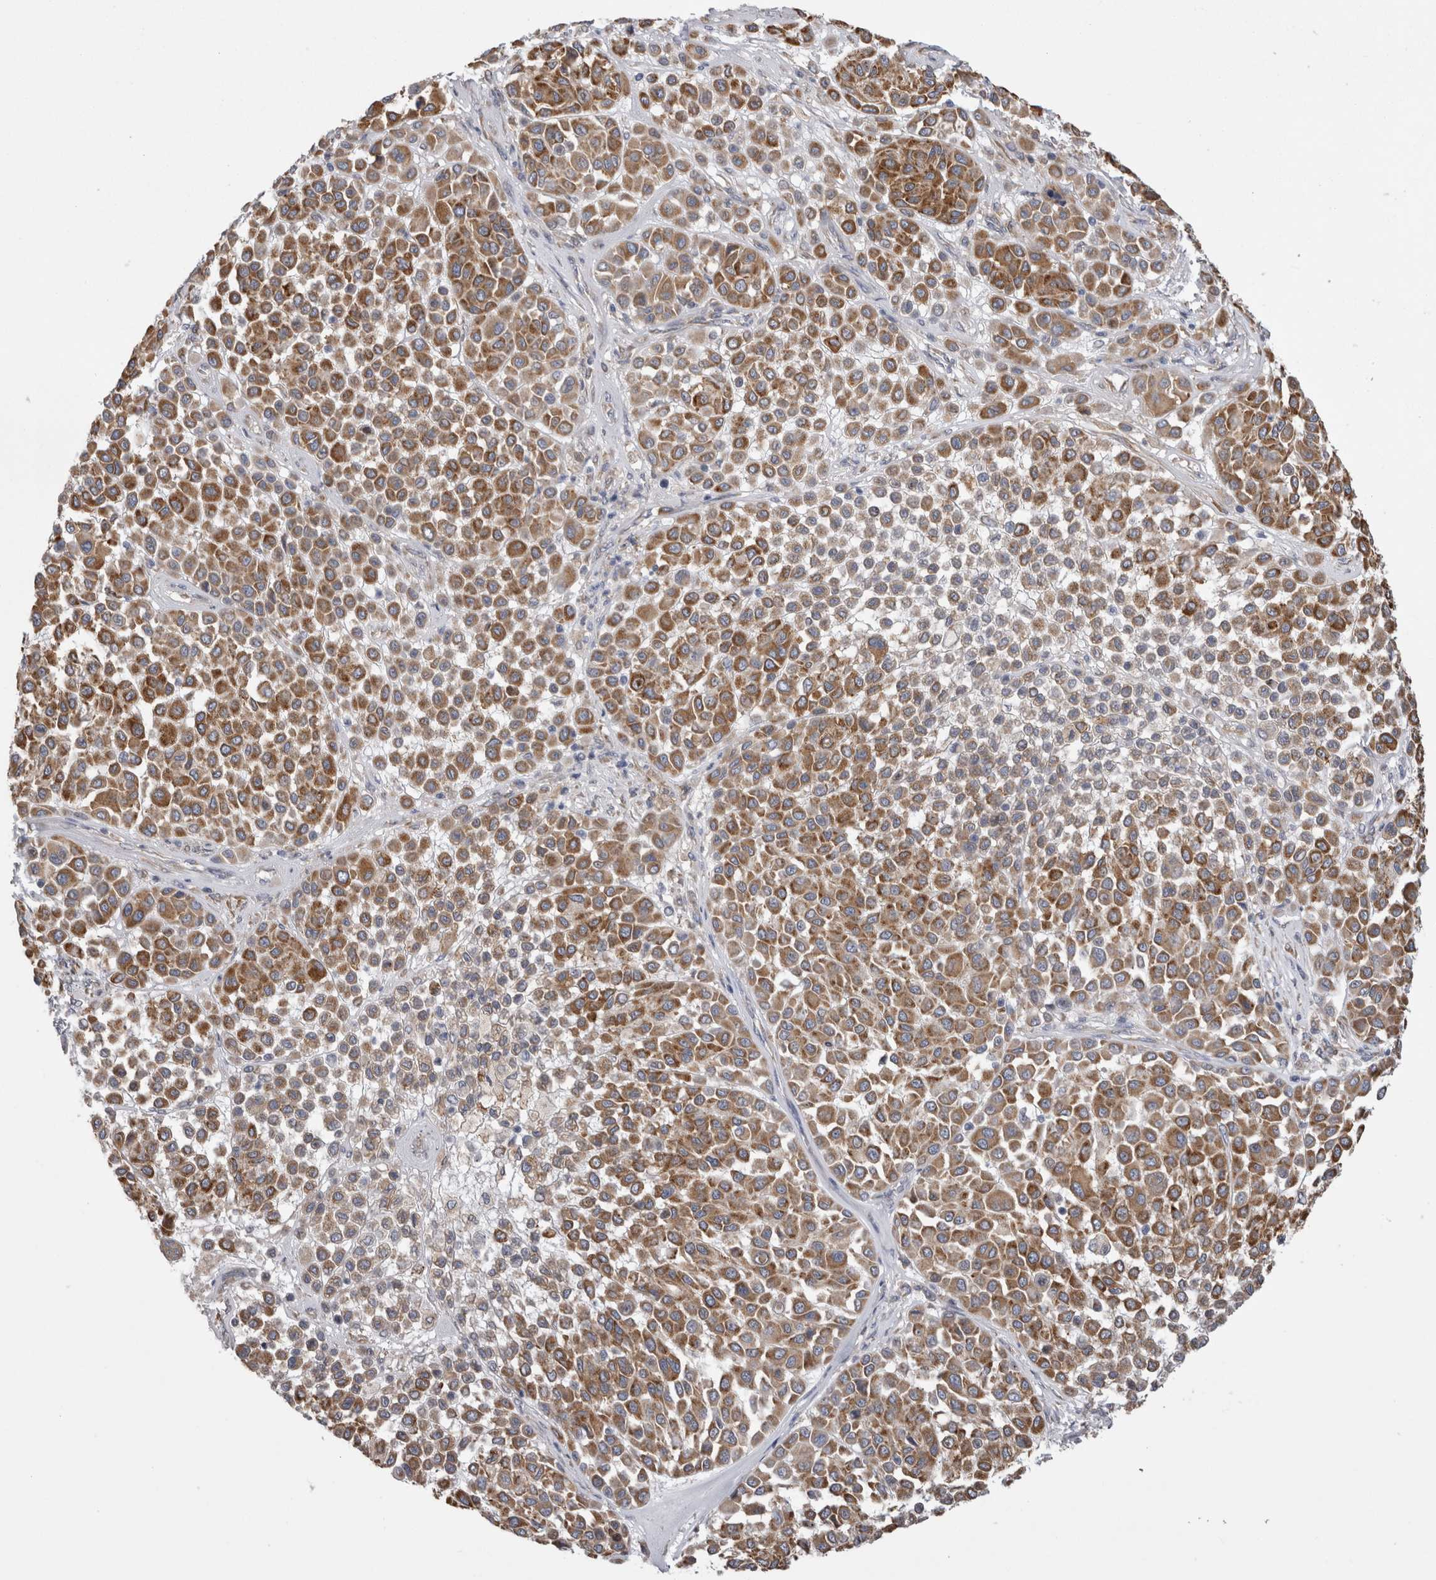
{"staining": {"intensity": "moderate", "quantity": ">75%", "location": "cytoplasmic/membranous"}, "tissue": "melanoma", "cell_type": "Tumor cells", "image_type": "cancer", "snomed": [{"axis": "morphology", "description": "Malignant melanoma, Metastatic site"}, {"axis": "topography", "description": "Soft tissue"}], "caption": "This photomicrograph exhibits immunohistochemistry staining of malignant melanoma (metastatic site), with medium moderate cytoplasmic/membranous staining in approximately >75% of tumor cells.", "gene": "ZNF341", "patient": {"sex": "male", "age": 41}}